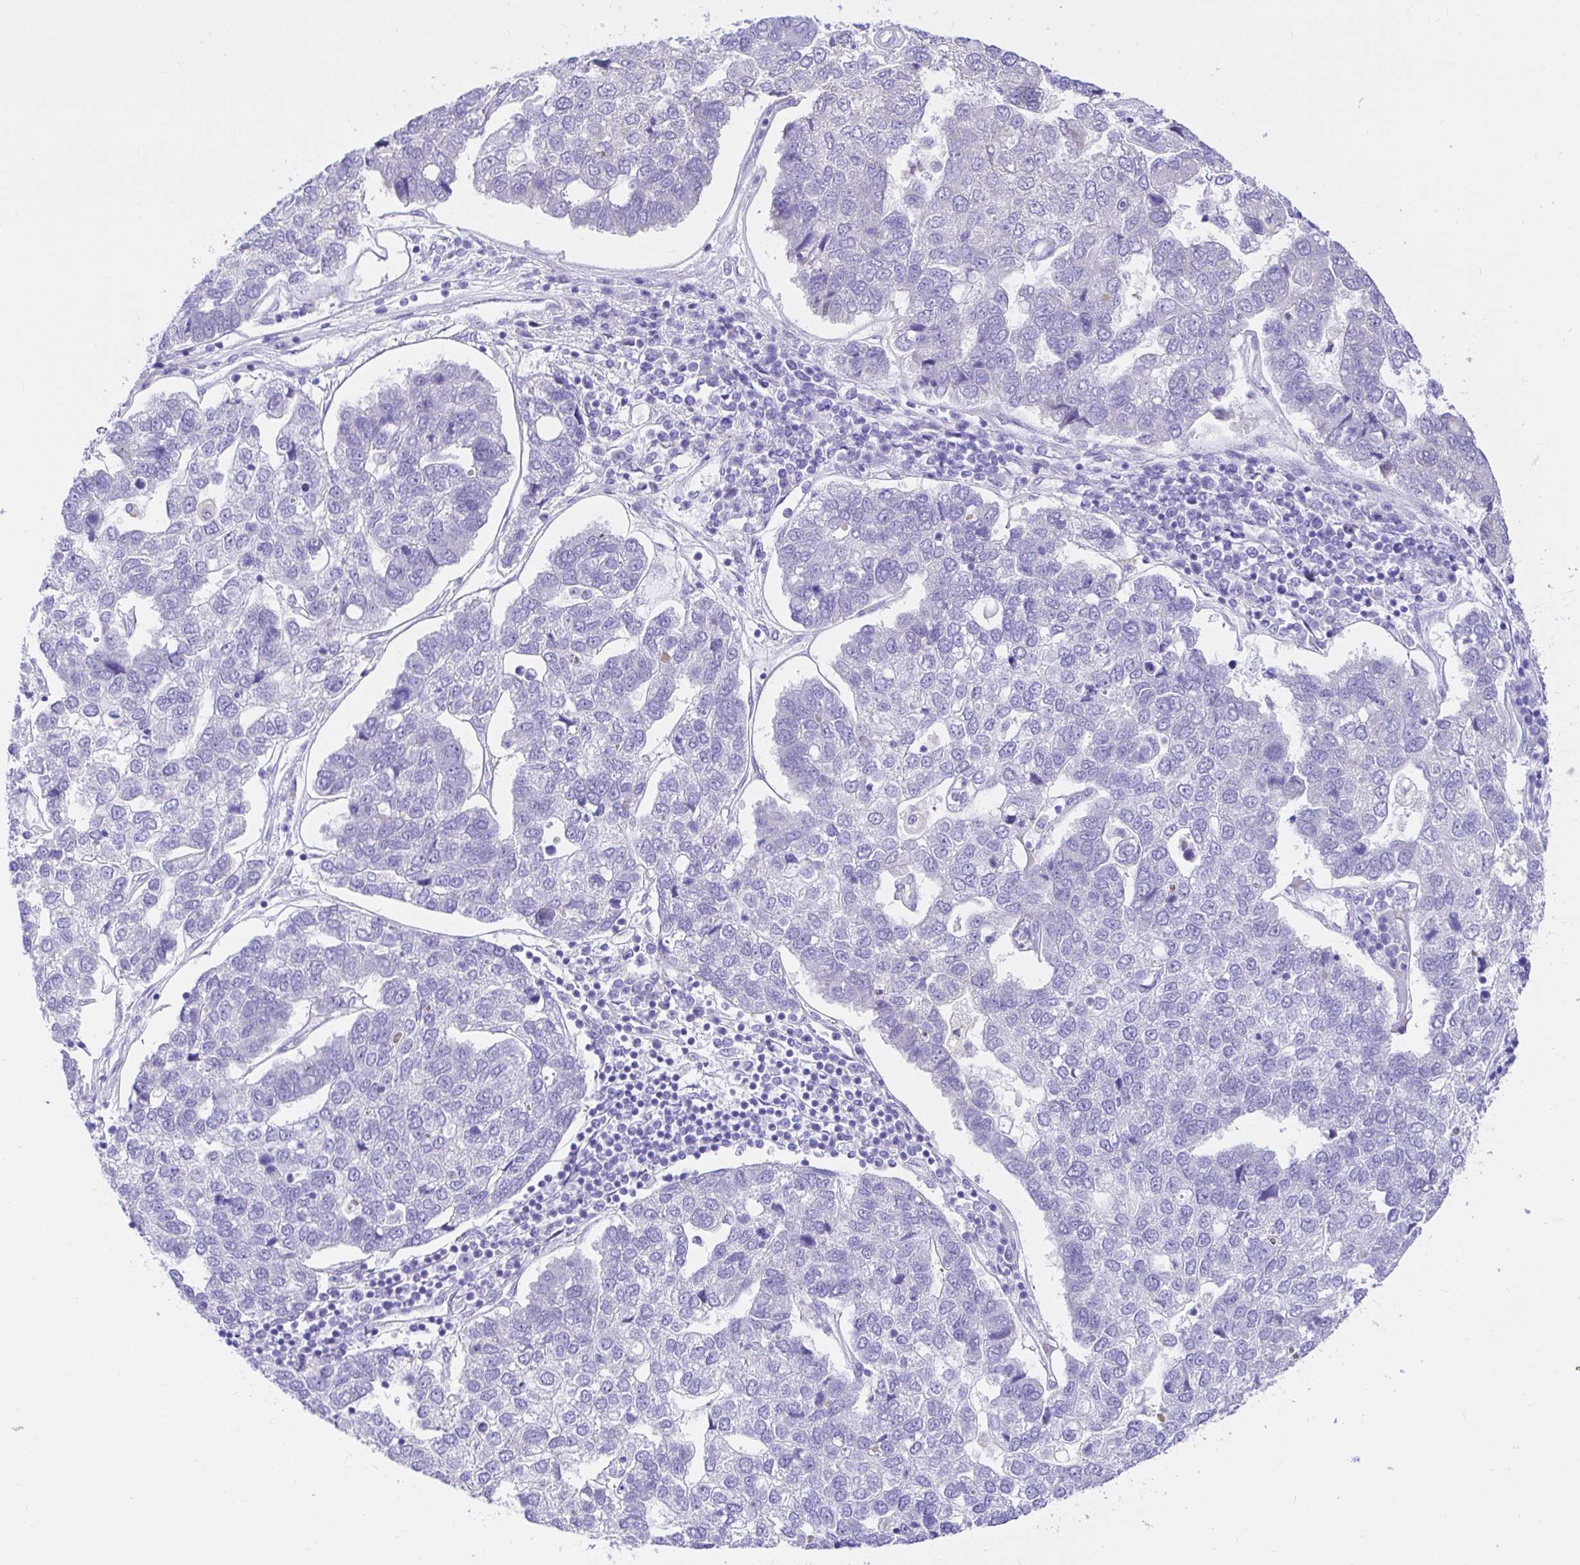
{"staining": {"intensity": "negative", "quantity": "none", "location": "none"}, "tissue": "pancreatic cancer", "cell_type": "Tumor cells", "image_type": "cancer", "snomed": [{"axis": "morphology", "description": "Adenocarcinoma, NOS"}, {"axis": "topography", "description": "Pancreas"}], "caption": "This is an immunohistochemistry micrograph of human pancreatic cancer. There is no expression in tumor cells.", "gene": "BACE2", "patient": {"sex": "female", "age": 61}}